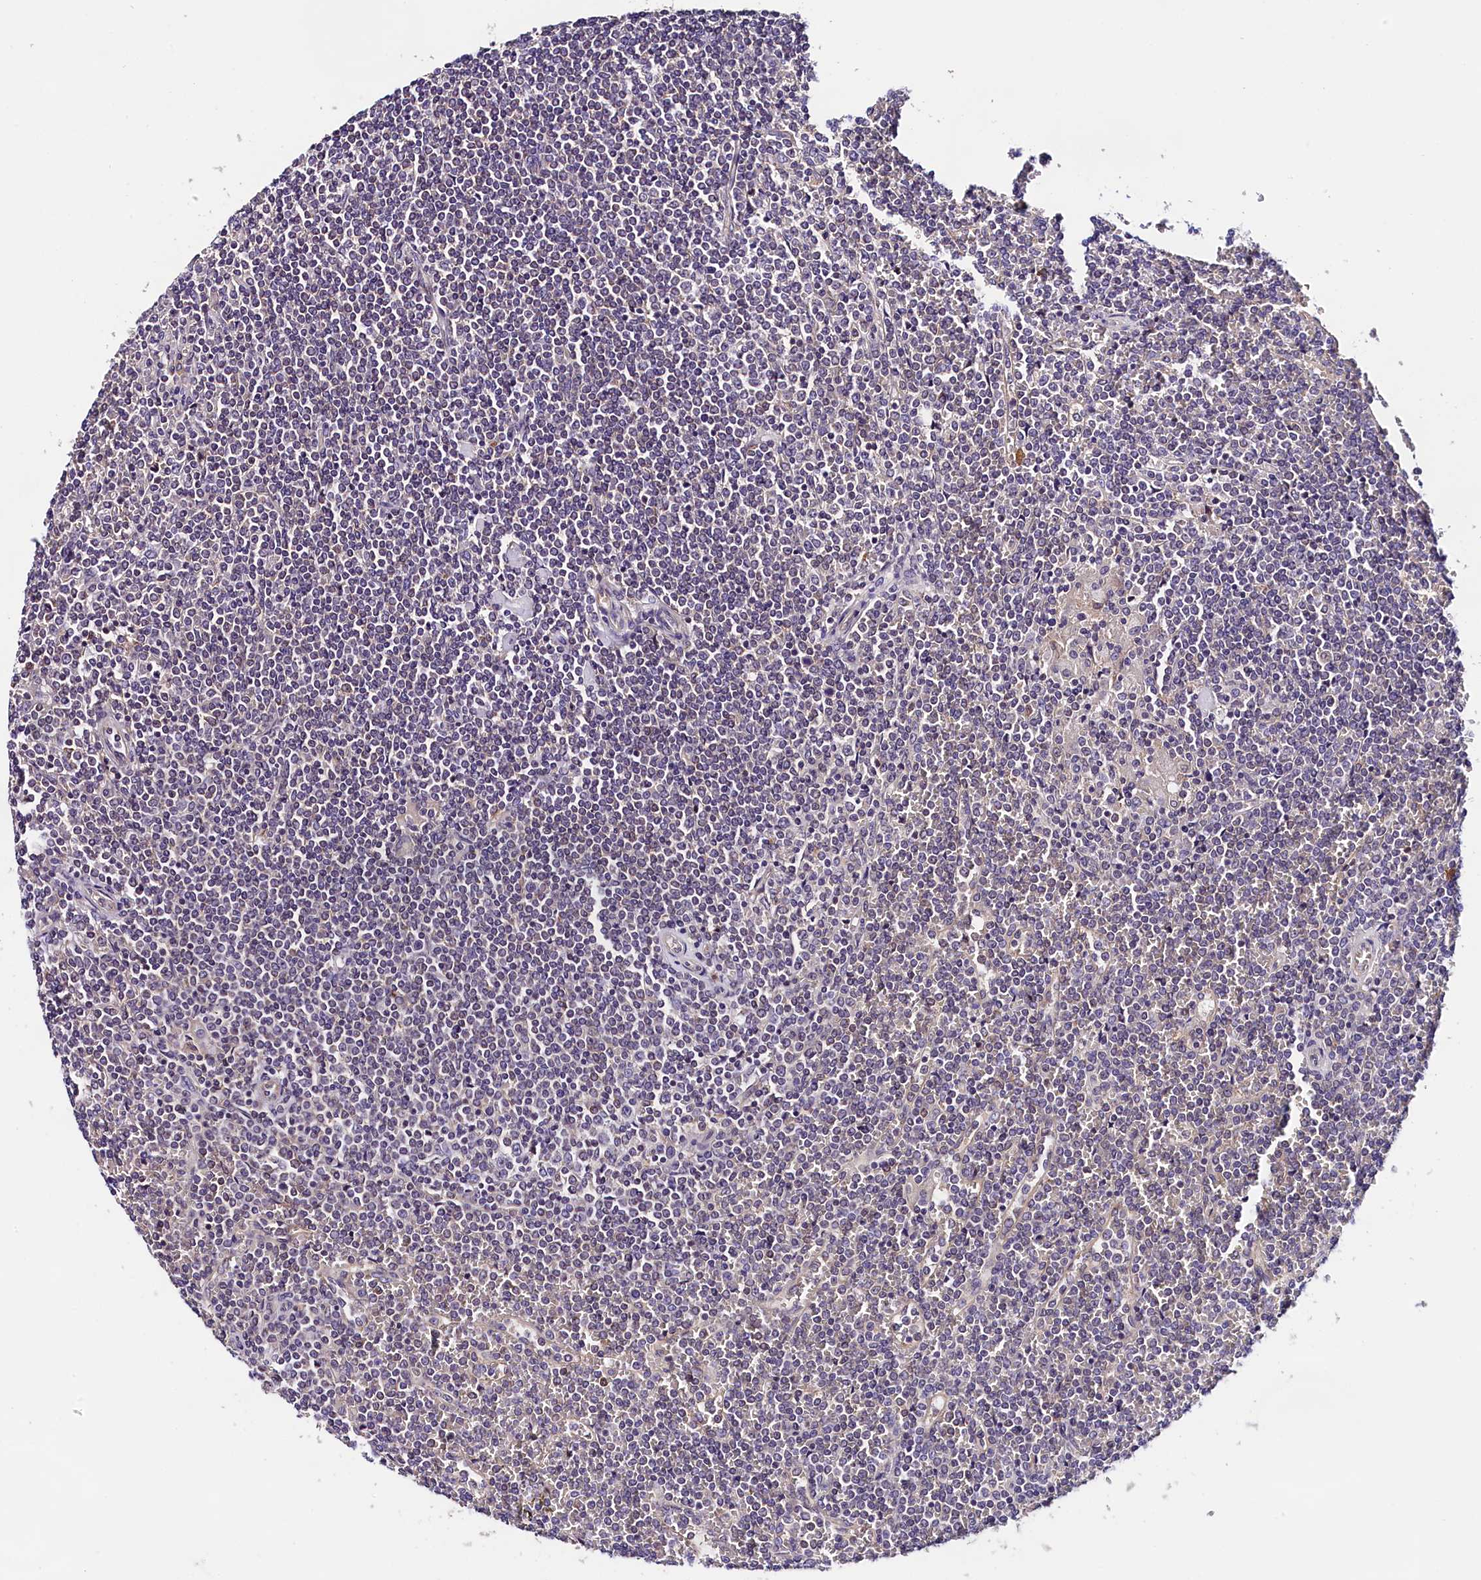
{"staining": {"intensity": "negative", "quantity": "none", "location": "none"}, "tissue": "lymphoma", "cell_type": "Tumor cells", "image_type": "cancer", "snomed": [{"axis": "morphology", "description": "Malignant lymphoma, non-Hodgkin's type, Low grade"}, {"axis": "topography", "description": "Spleen"}], "caption": "IHC image of neoplastic tissue: human malignant lymphoma, non-Hodgkin's type (low-grade) stained with DAB (3,3'-diaminobenzidine) exhibits no significant protein staining in tumor cells.", "gene": "OAS3", "patient": {"sex": "female", "age": 19}}